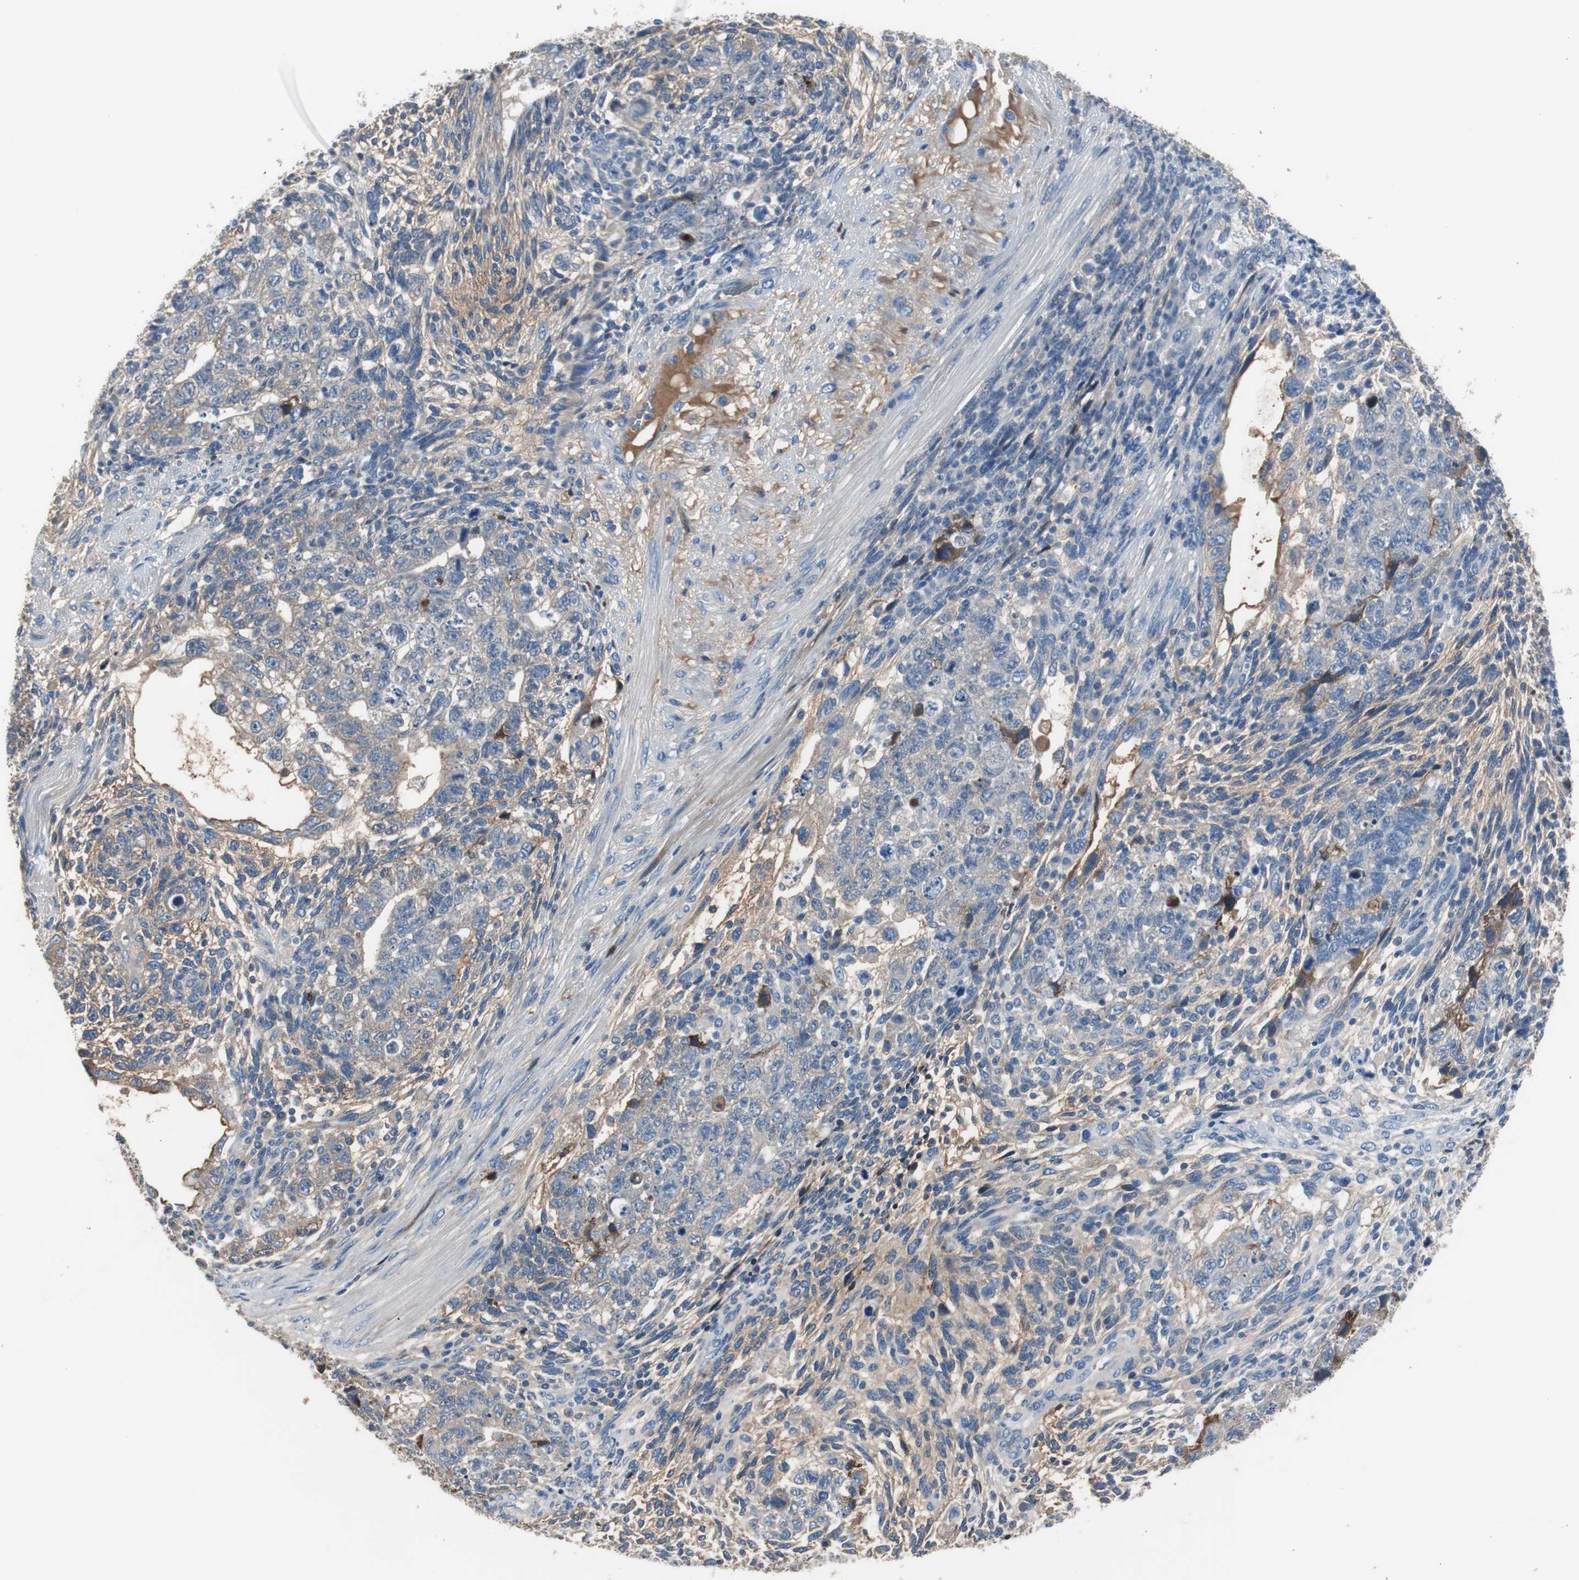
{"staining": {"intensity": "strong", "quantity": "25%-75%", "location": "cytoplasmic/membranous"}, "tissue": "testis cancer", "cell_type": "Tumor cells", "image_type": "cancer", "snomed": [{"axis": "morphology", "description": "Normal tissue, NOS"}, {"axis": "morphology", "description": "Carcinoma, Embryonal, NOS"}, {"axis": "topography", "description": "Testis"}], "caption": "IHC of testis cancer exhibits high levels of strong cytoplasmic/membranous expression in about 25%-75% of tumor cells. (Brightfield microscopy of DAB IHC at high magnification).", "gene": "SERPINF1", "patient": {"sex": "male", "age": 36}}